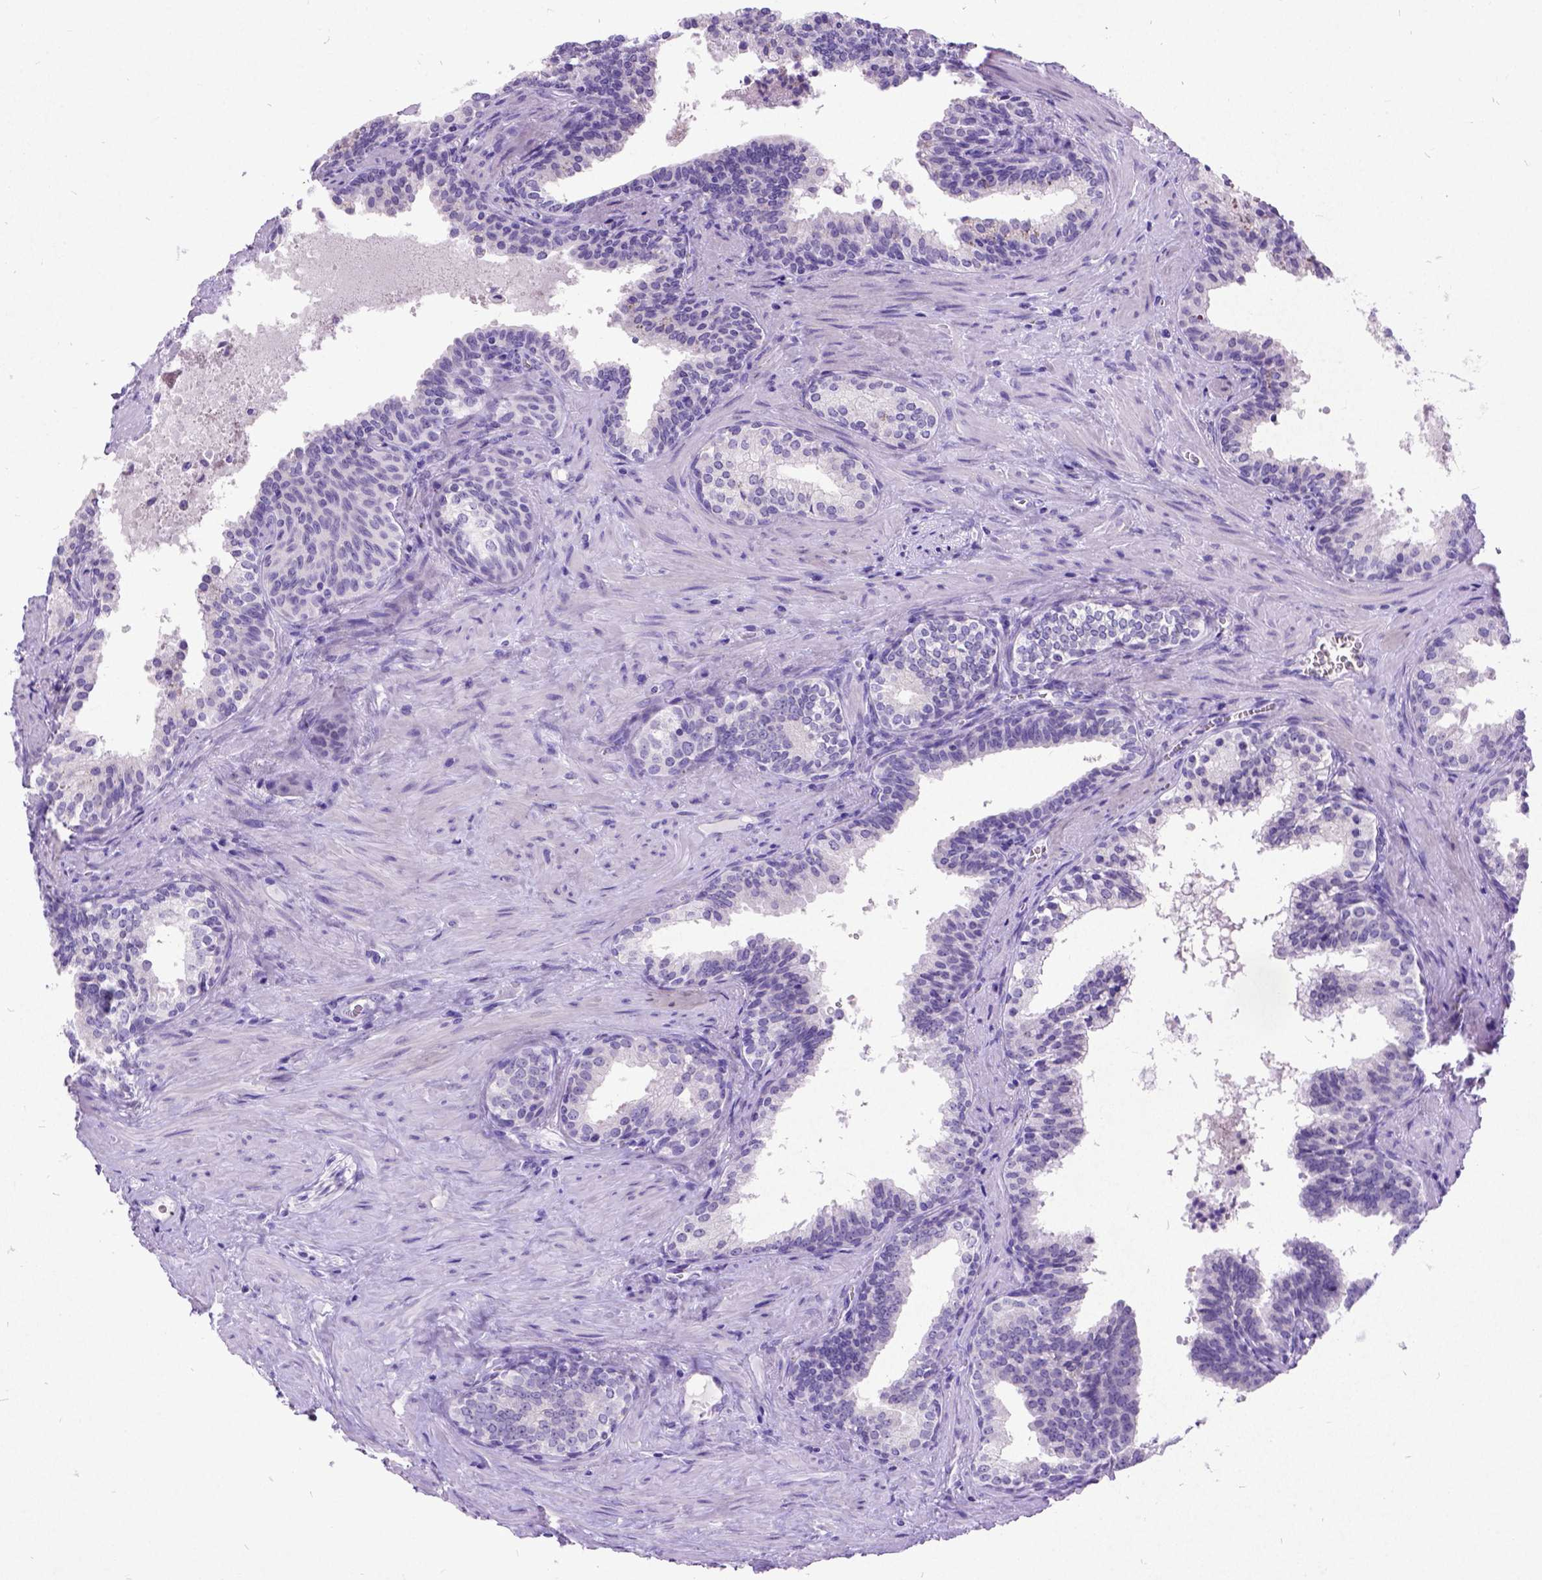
{"staining": {"intensity": "negative", "quantity": "none", "location": "none"}, "tissue": "prostate cancer", "cell_type": "Tumor cells", "image_type": "cancer", "snomed": [{"axis": "morphology", "description": "Adenocarcinoma, High grade"}, {"axis": "topography", "description": "Prostate"}], "caption": "IHC micrograph of human adenocarcinoma (high-grade) (prostate) stained for a protein (brown), which exhibits no staining in tumor cells.", "gene": "NEUROD4", "patient": {"sex": "male", "age": 68}}